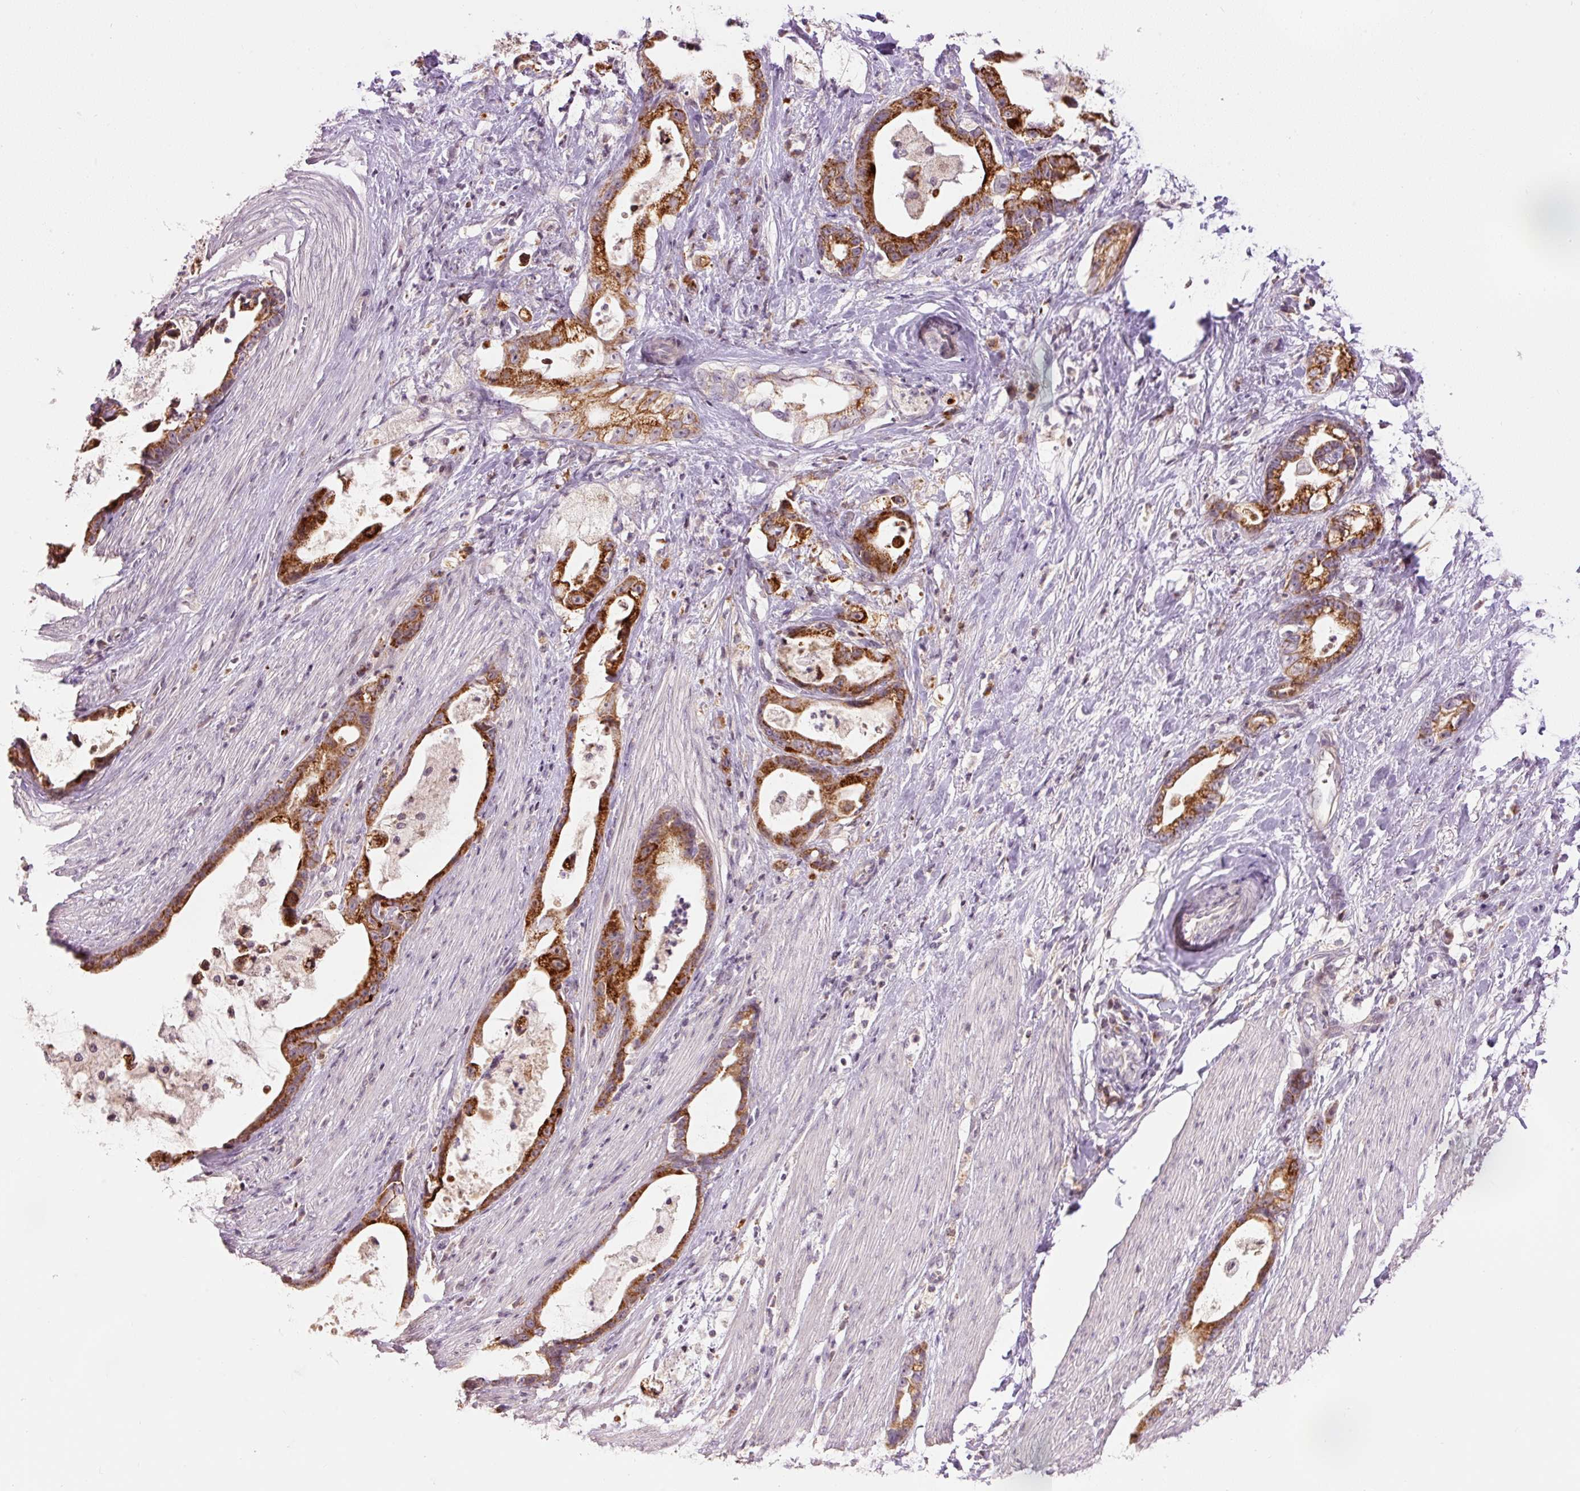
{"staining": {"intensity": "strong", "quantity": ">75%", "location": "cytoplasmic/membranous"}, "tissue": "stomach cancer", "cell_type": "Tumor cells", "image_type": "cancer", "snomed": [{"axis": "morphology", "description": "Adenocarcinoma, NOS"}, {"axis": "topography", "description": "Stomach"}], "caption": "A brown stain labels strong cytoplasmic/membranous positivity of a protein in human stomach adenocarcinoma tumor cells.", "gene": "ABHD11", "patient": {"sex": "male", "age": 55}}